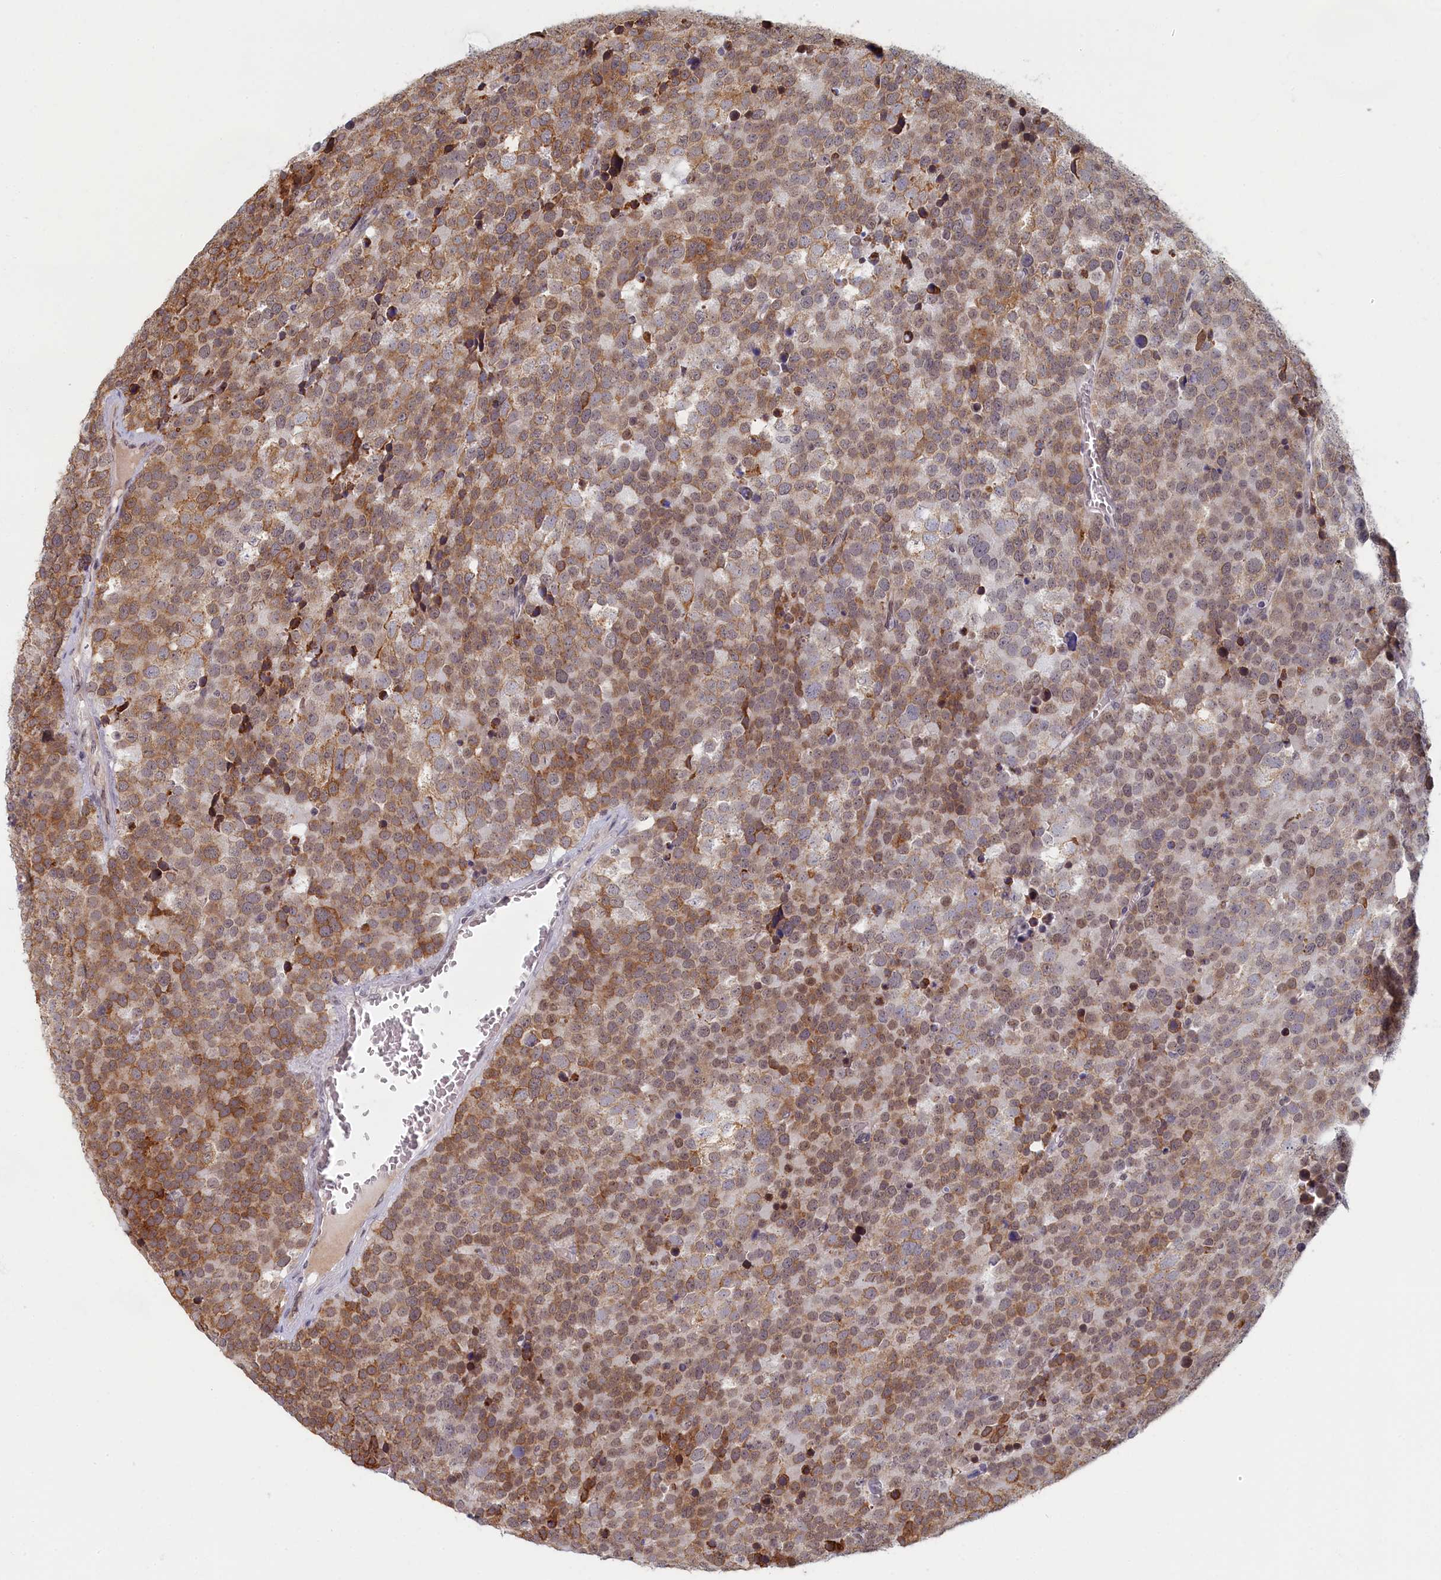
{"staining": {"intensity": "moderate", "quantity": ">75%", "location": "cytoplasmic/membranous"}, "tissue": "testis cancer", "cell_type": "Tumor cells", "image_type": "cancer", "snomed": [{"axis": "morphology", "description": "Seminoma, NOS"}, {"axis": "topography", "description": "Testis"}], "caption": "Moderate cytoplasmic/membranous protein expression is seen in approximately >75% of tumor cells in testis cancer (seminoma).", "gene": "DNAJC17", "patient": {"sex": "male", "age": 71}}